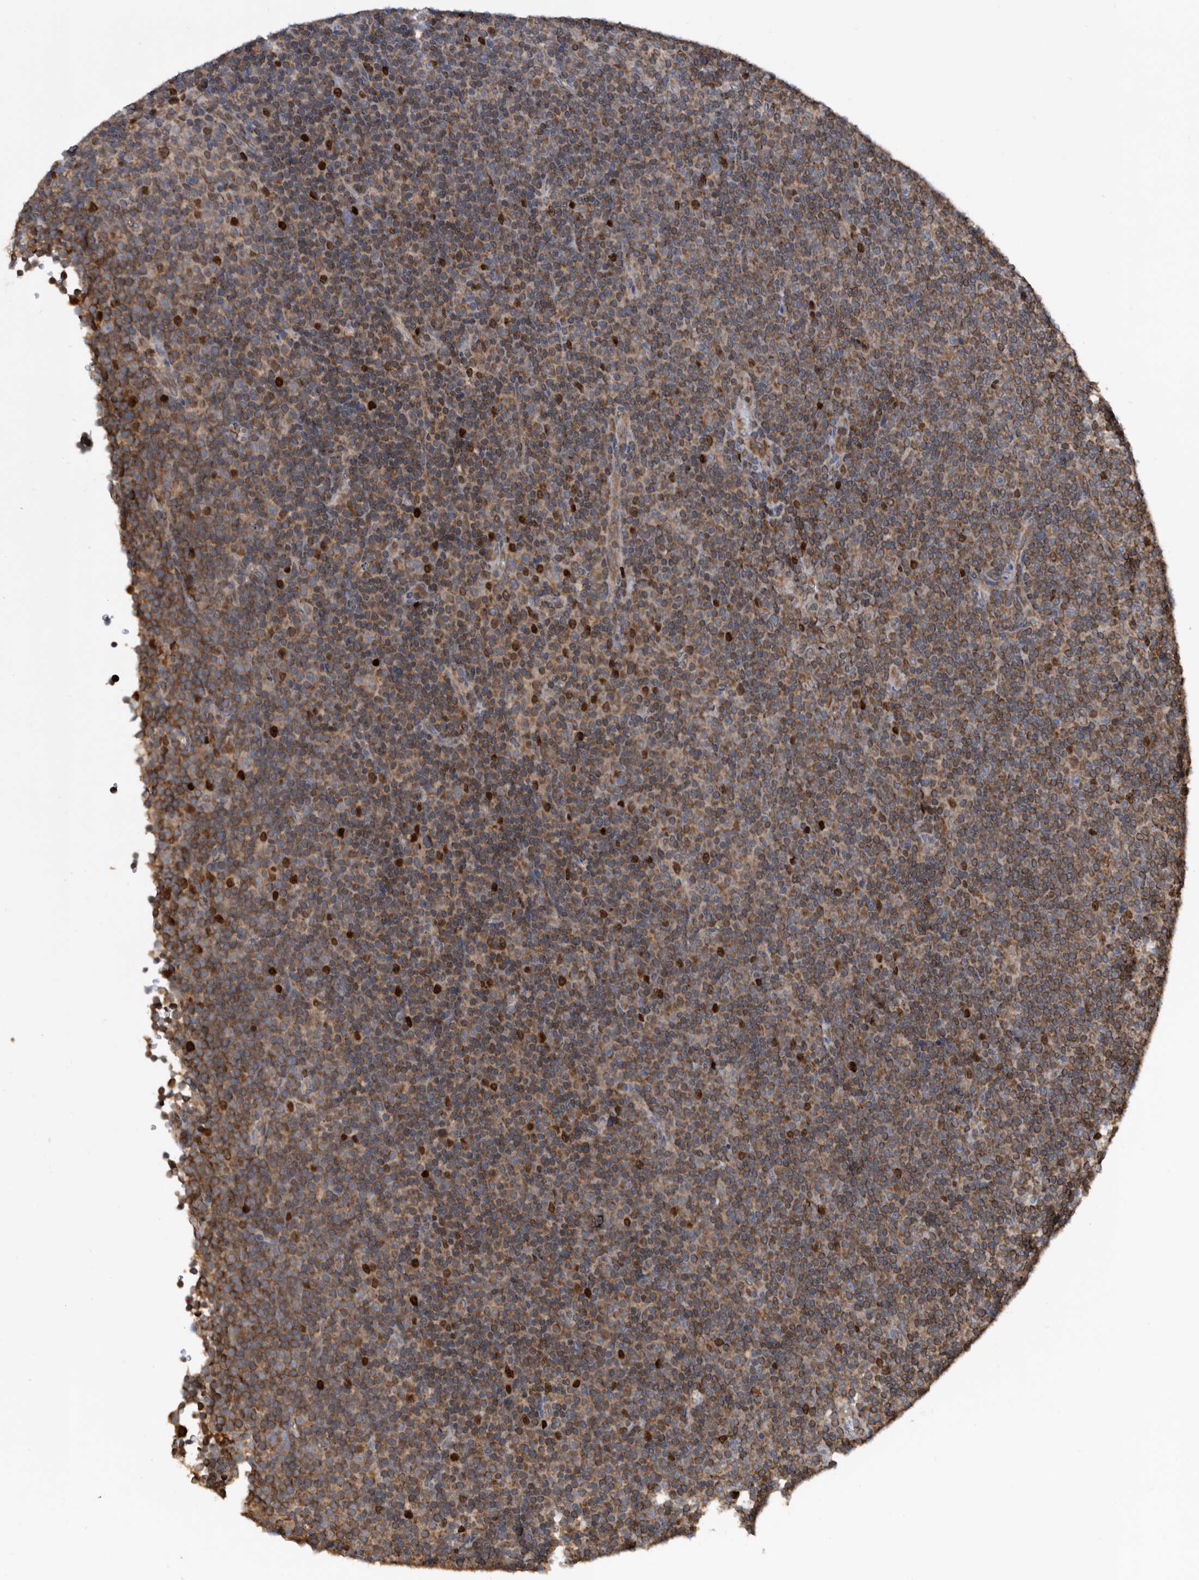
{"staining": {"intensity": "moderate", "quantity": ">75%", "location": "cytoplasmic/membranous"}, "tissue": "lymphoma", "cell_type": "Tumor cells", "image_type": "cancer", "snomed": [{"axis": "morphology", "description": "Malignant lymphoma, non-Hodgkin's type, Low grade"}, {"axis": "topography", "description": "Lymph node"}], "caption": "Immunohistochemical staining of human lymphoma exhibits medium levels of moderate cytoplasmic/membranous staining in about >75% of tumor cells.", "gene": "ATAD2", "patient": {"sex": "female", "age": 67}}